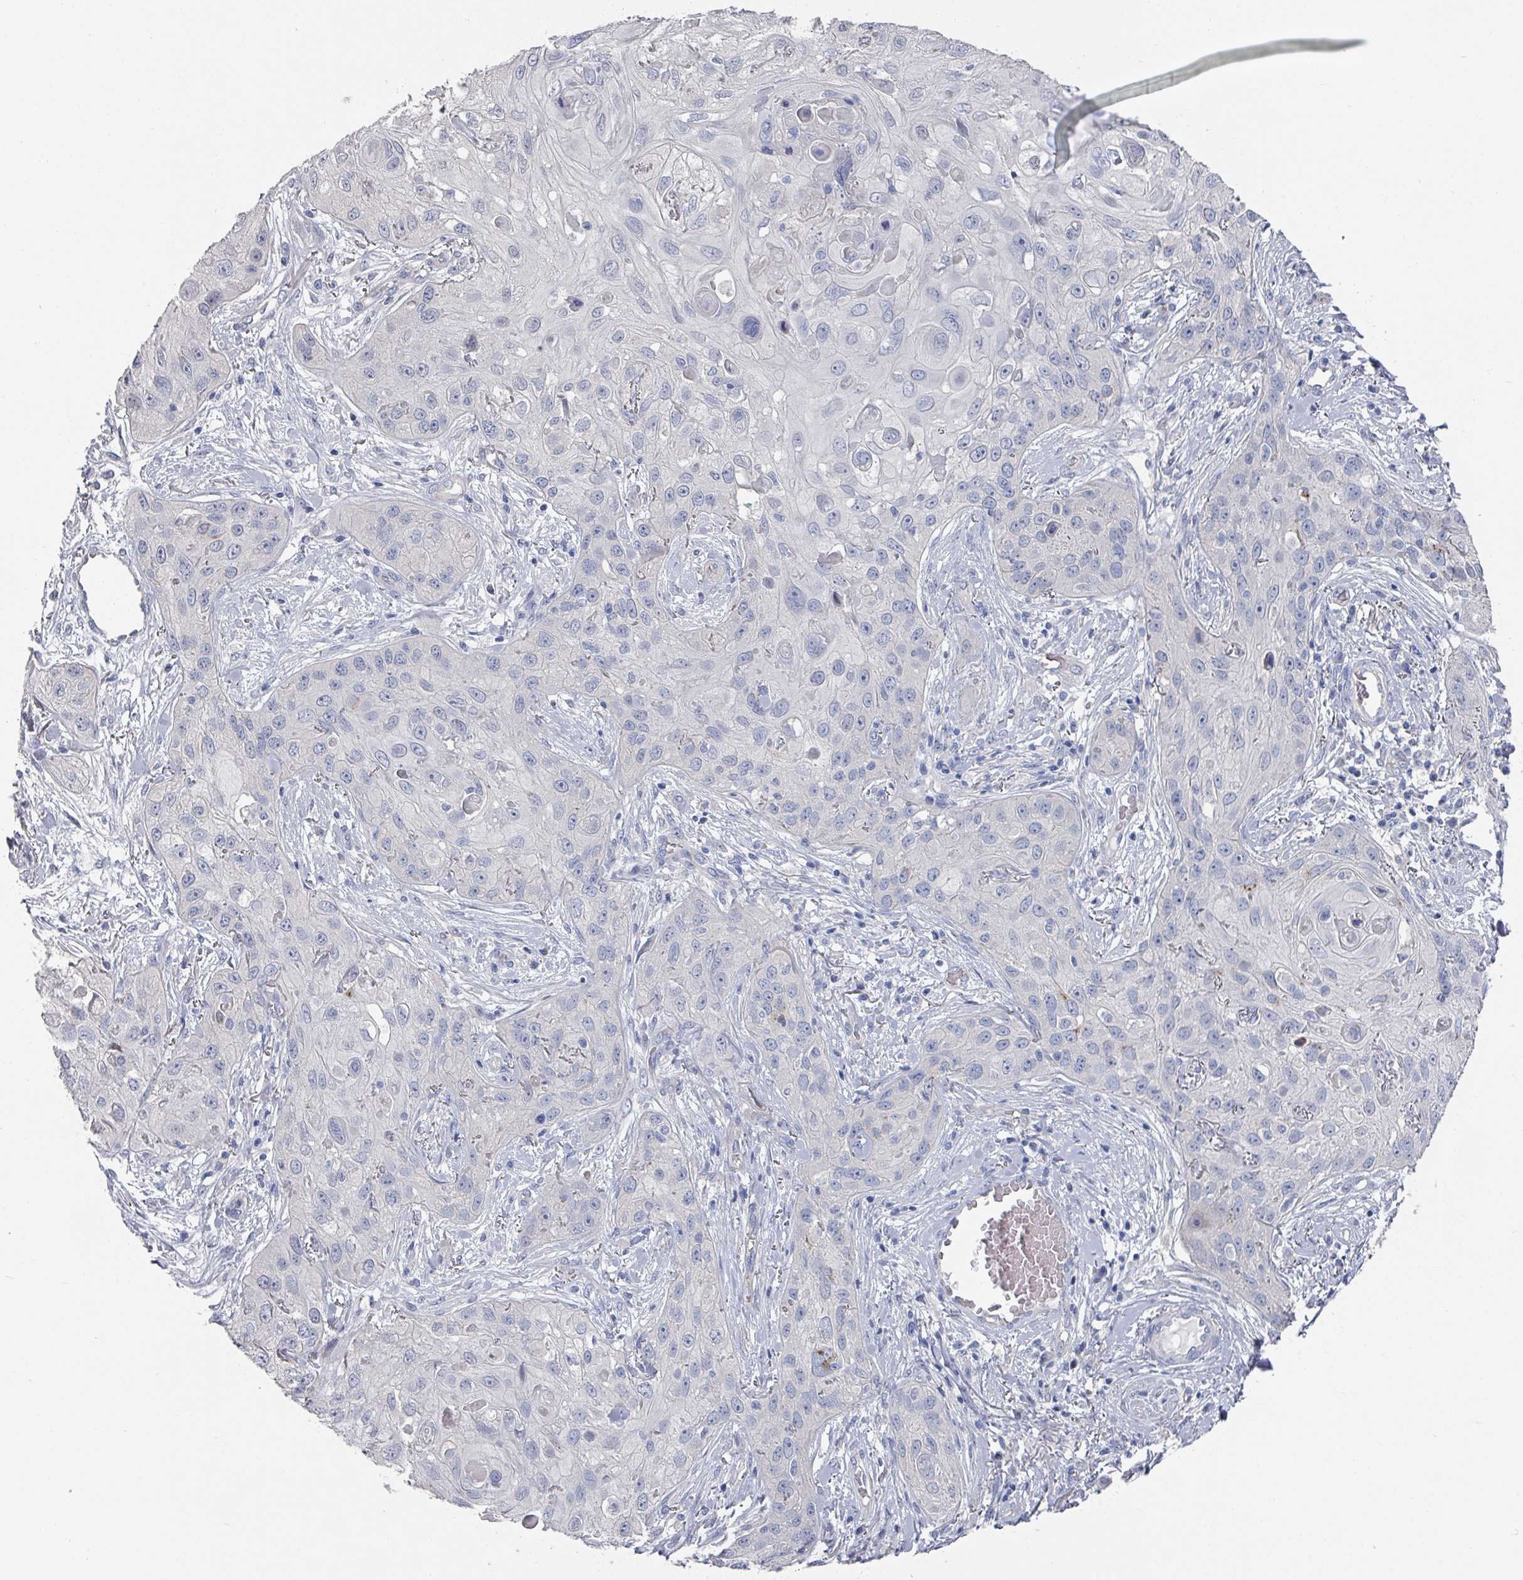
{"staining": {"intensity": "negative", "quantity": "none", "location": "none"}, "tissue": "skin cancer", "cell_type": "Tumor cells", "image_type": "cancer", "snomed": [{"axis": "morphology", "description": "Squamous cell carcinoma, NOS"}, {"axis": "topography", "description": "Skin"}, {"axis": "topography", "description": "Vulva"}], "caption": "Tumor cells show no significant staining in skin cancer (squamous cell carcinoma).", "gene": "EFL1", "patient": {"sex": "female", "age": 86}}